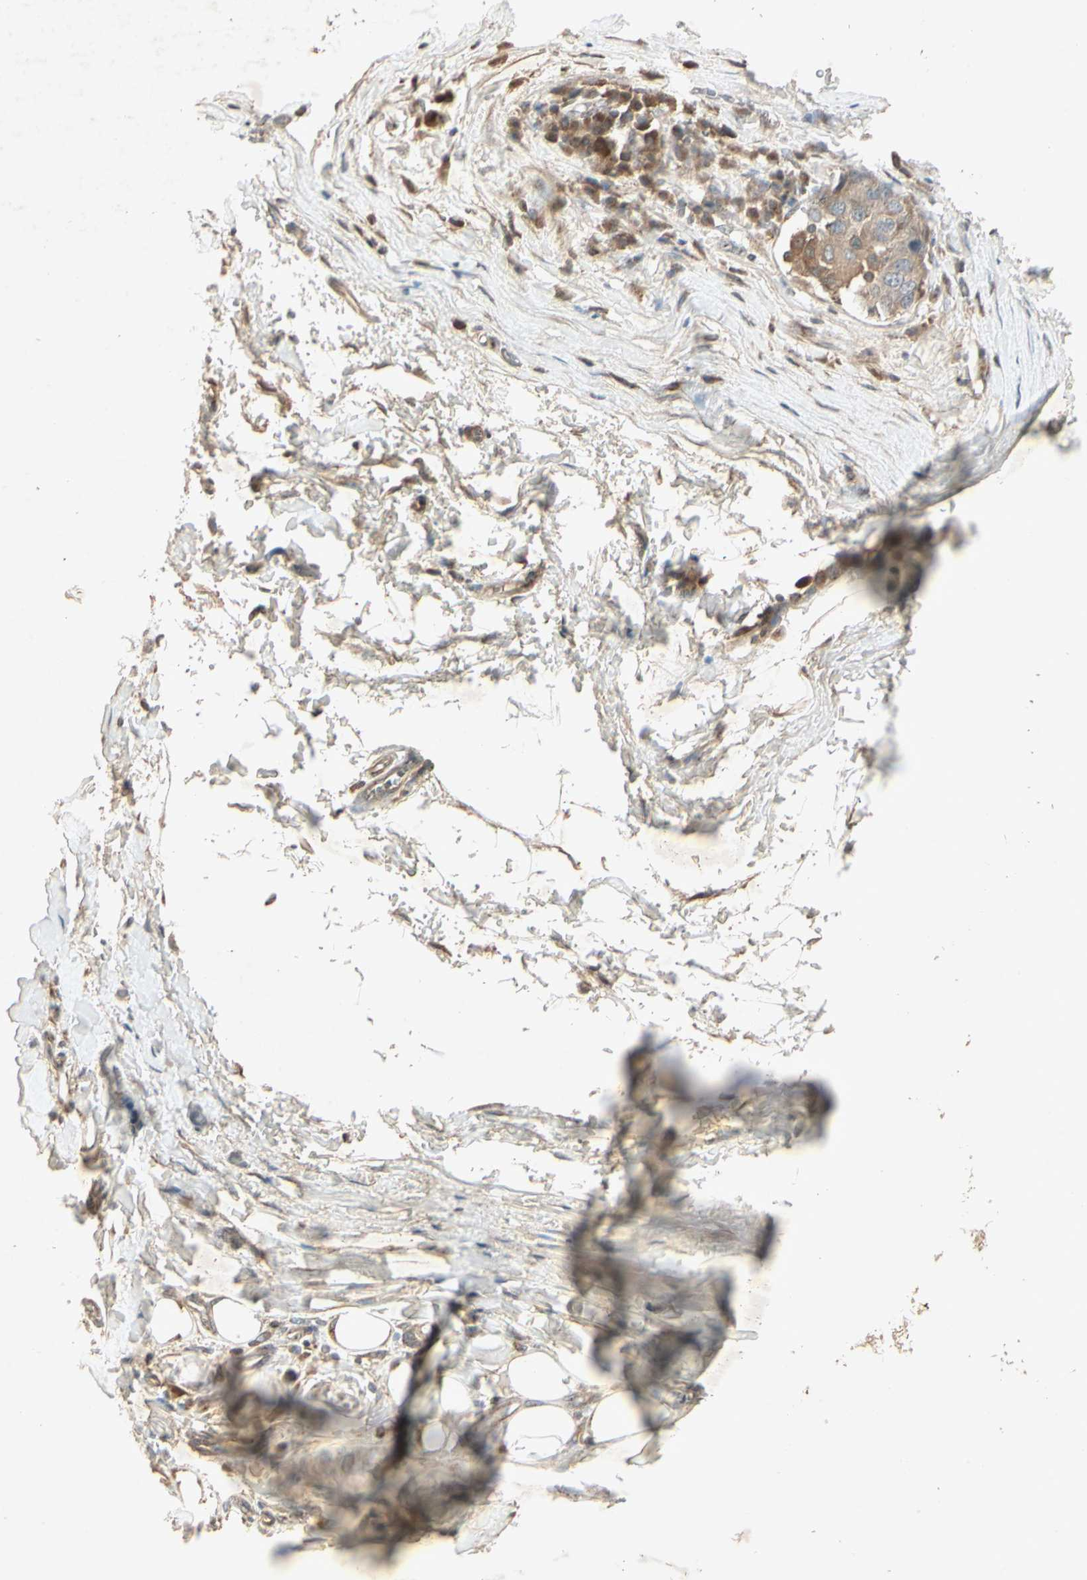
{"staining": {"intensity": "negative", "quantity": "none", "location": "none"}, "tissue": "adipose tissue", "cell_type": "Adipocytes", "image_type": "normal", "snomed": [{"axis": "morphology", "description": "Normal tissue, NOS"}, {"axis": "morphology", "description": "Adenocarcinoma, NOS"}, {"axis": "topography", "description": "Esophagus"}], "caption": "The histopathology image demonstrates no staining of adipocytes in unremarkable adipose tissue.", "gene": "TEK", "patient": {"sex": "male", "age": 62}}